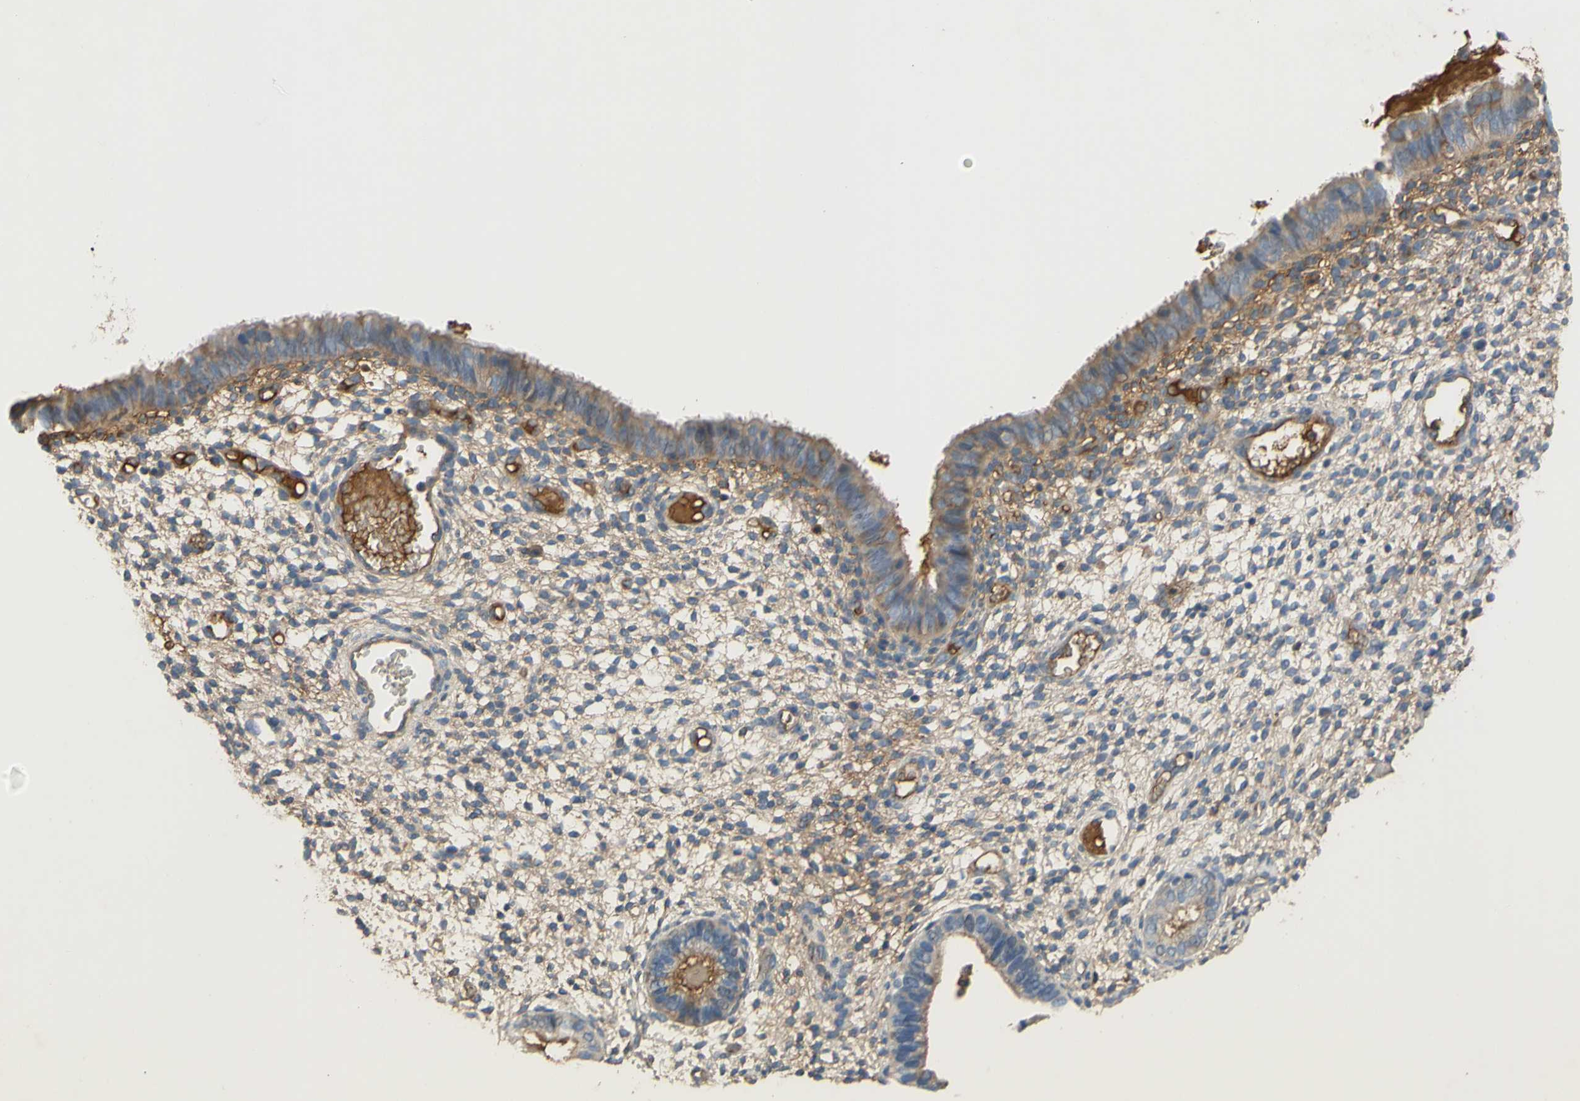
{"staining": {"intensity": "moderate", "quantity": "25%-75%", "location": "cytoplasmic/membranous"}, "tissue": "endometrium", "cell_type": "Cells in endometrial stroma", "image_type": "normal", "snomed": [{"axis": "morphology", "description": "Normal tissue, NOS"}, {"axis": "topography", "description": "Endometrium"}], "caption": "Benign endometrium displays moderate cytoplasmic/membranous positivity in about 25%-75% of cells in endometrial stroma.", "gene": "TIMP2", "patient": {"sex": "female", "age": 61}}